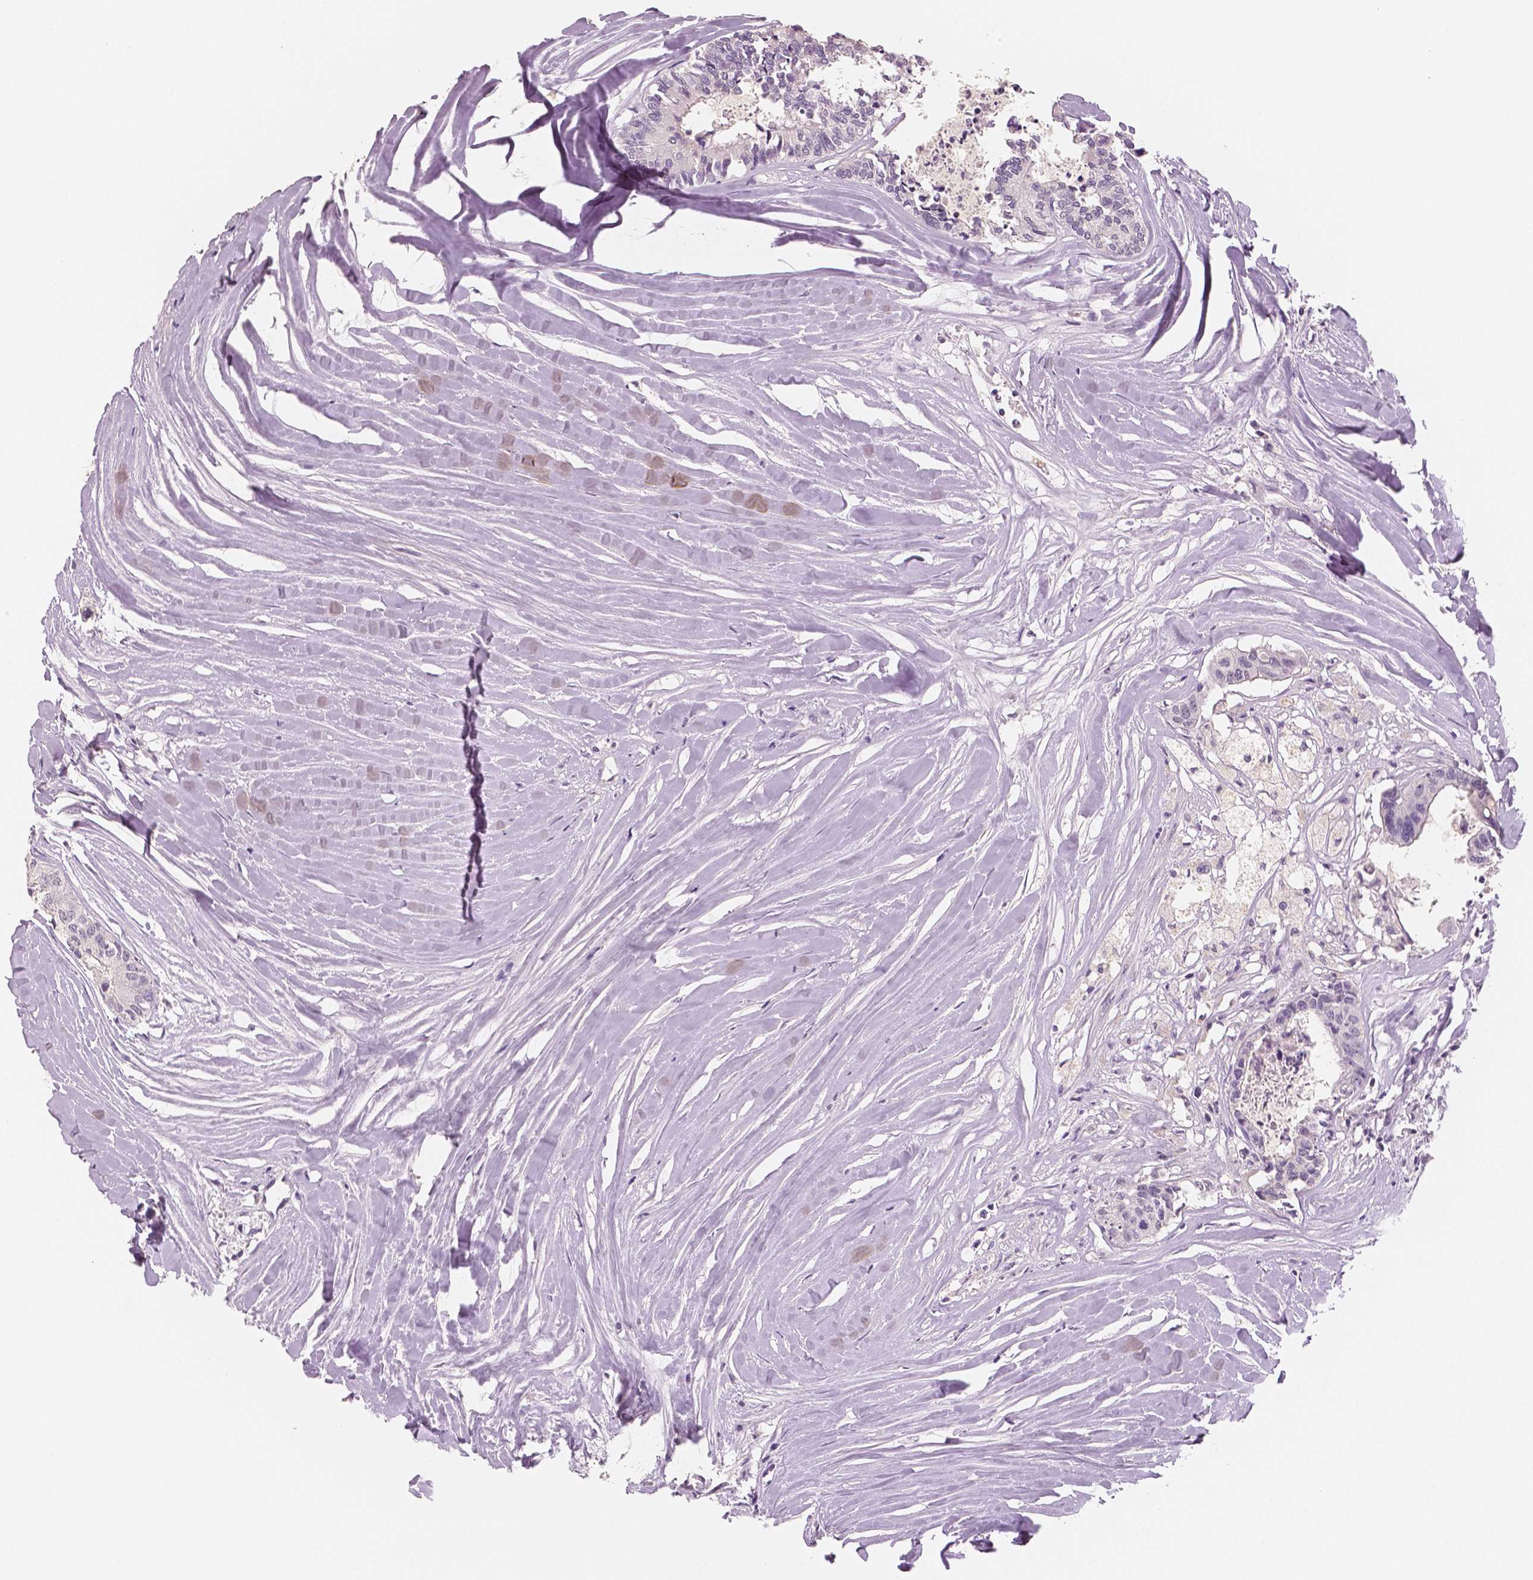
{"staining": {"intensity": "negative", "quantity": "none", "location": "none"}, "tissue": "colorectal cancer", "cell_type": "Tumor cells", "image_type": "cancer", "snomed": [{"axis": "morphology", "description": "Adenocarcinoma, NOS"}, {"axis": "topography", "description": "Colon"}, {"axis": "topography", "description": "Rectum"}], "caption": "Immunohistochemistry (IHC) image of neoplastic tissue: colorectal cancer stained with DAB displays no significant protein positivity in tumor cells. Brightfield microscopy of IHC stained with DAB (3,3'-diaminobenzidine) (brown) and hematoxylin (blue), captured at high magnification.", "gene": "NECAB2", "patient": {"sex": "male", "age": 57}}